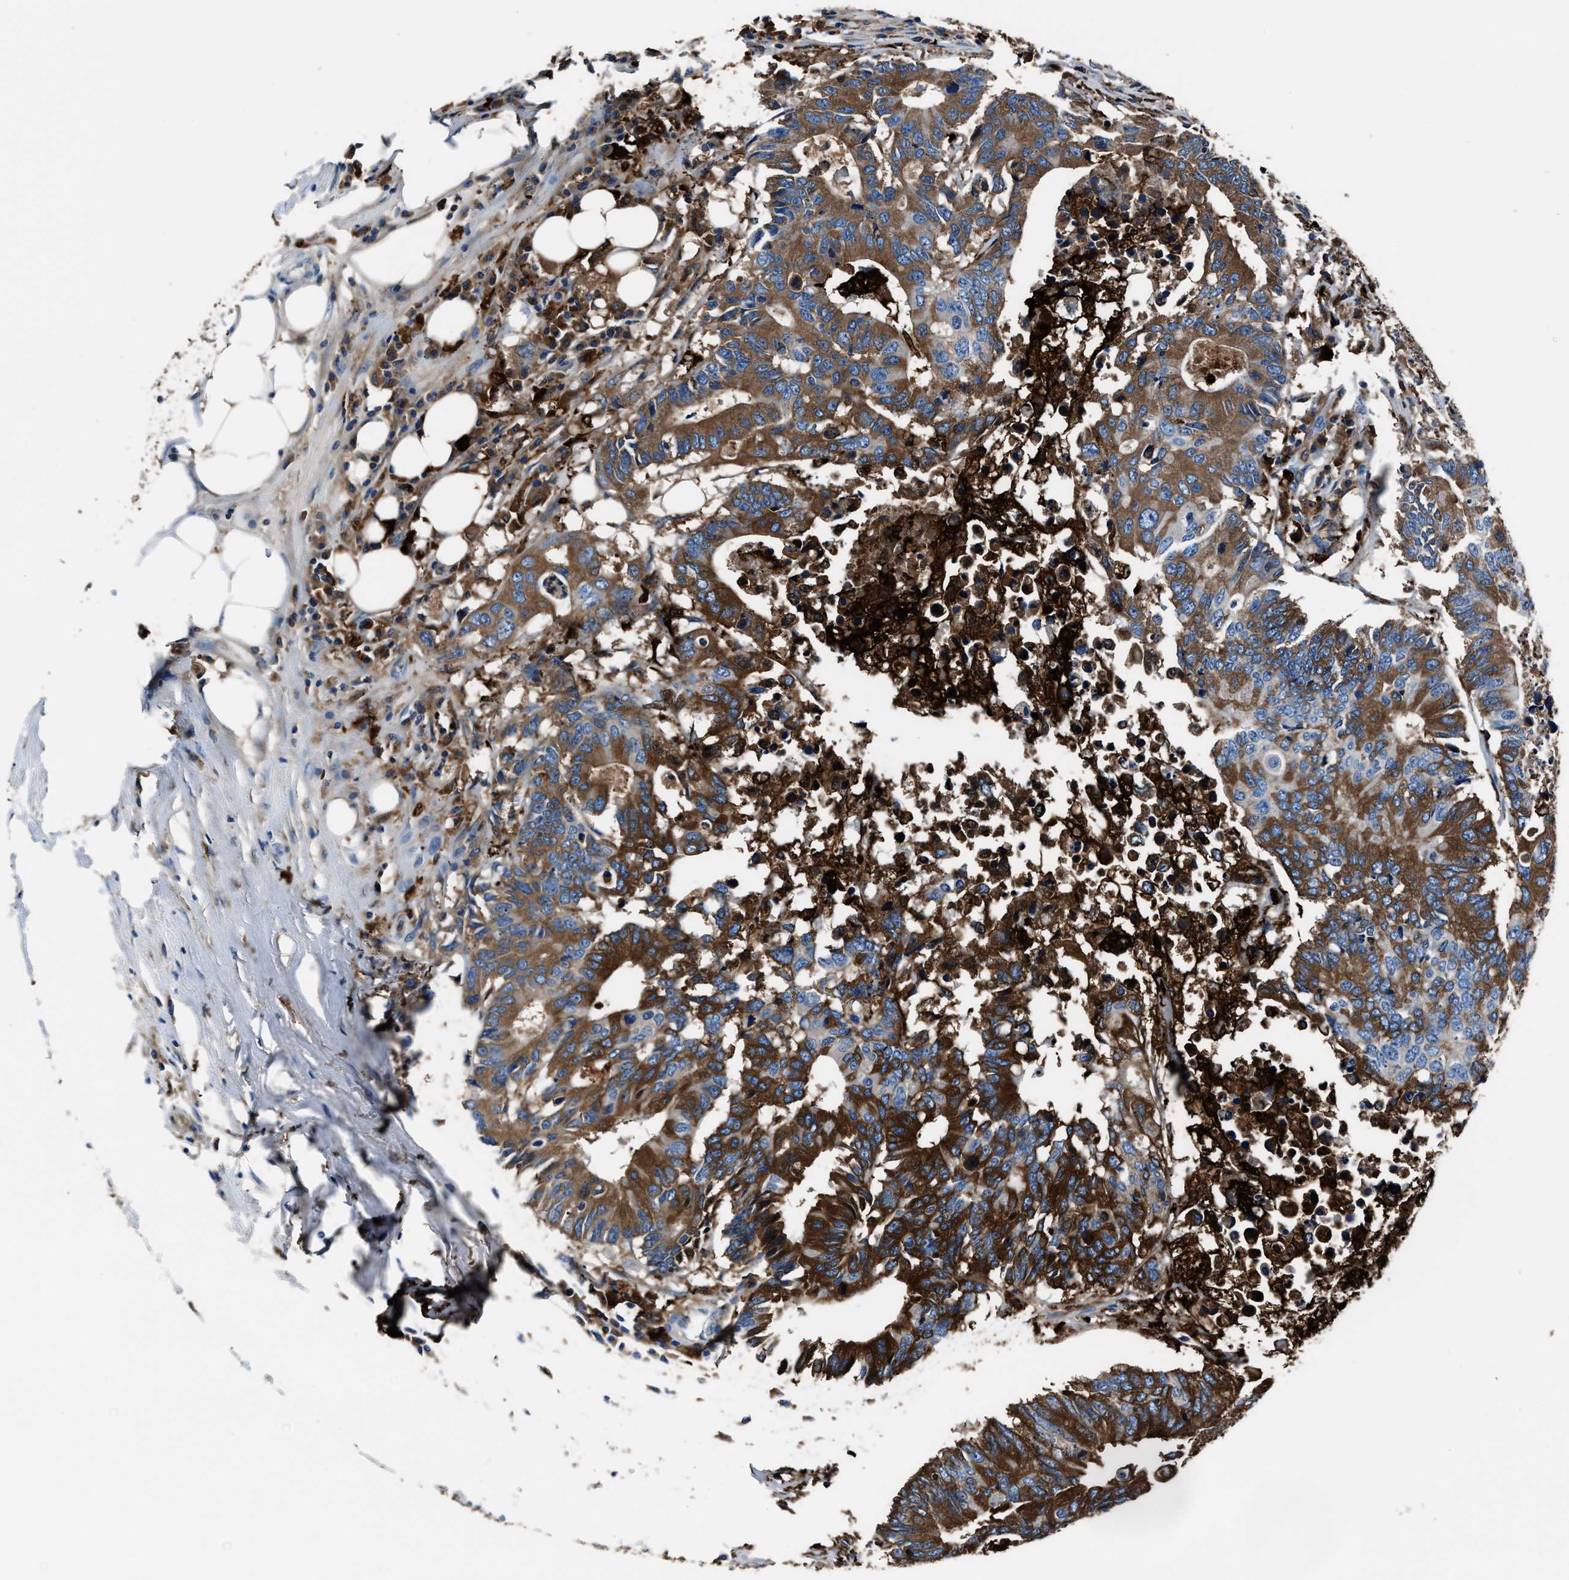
{"staining": {"intensity": "moderate", "quantity": ">75%", "location": "cytoplasmic/membranous"}, "tissue": "colorectal cancer", "cell_type": "Tumor cells", "image_type": "cancer", "snomed": [{"axis": "morphology", "description": "Adenocarcinoma, NOS"}, {"axis": "topography", "description": "Colon"}], "caption": "This photomicrograph displays immunohistochemistry staining of colorectal adenocarcinoma, with medium moderate cytoplasmic/membranous staining in about >75% of tumor cells.", "gene": "FTL", "patient": {"sex": "male", "age": 71}}